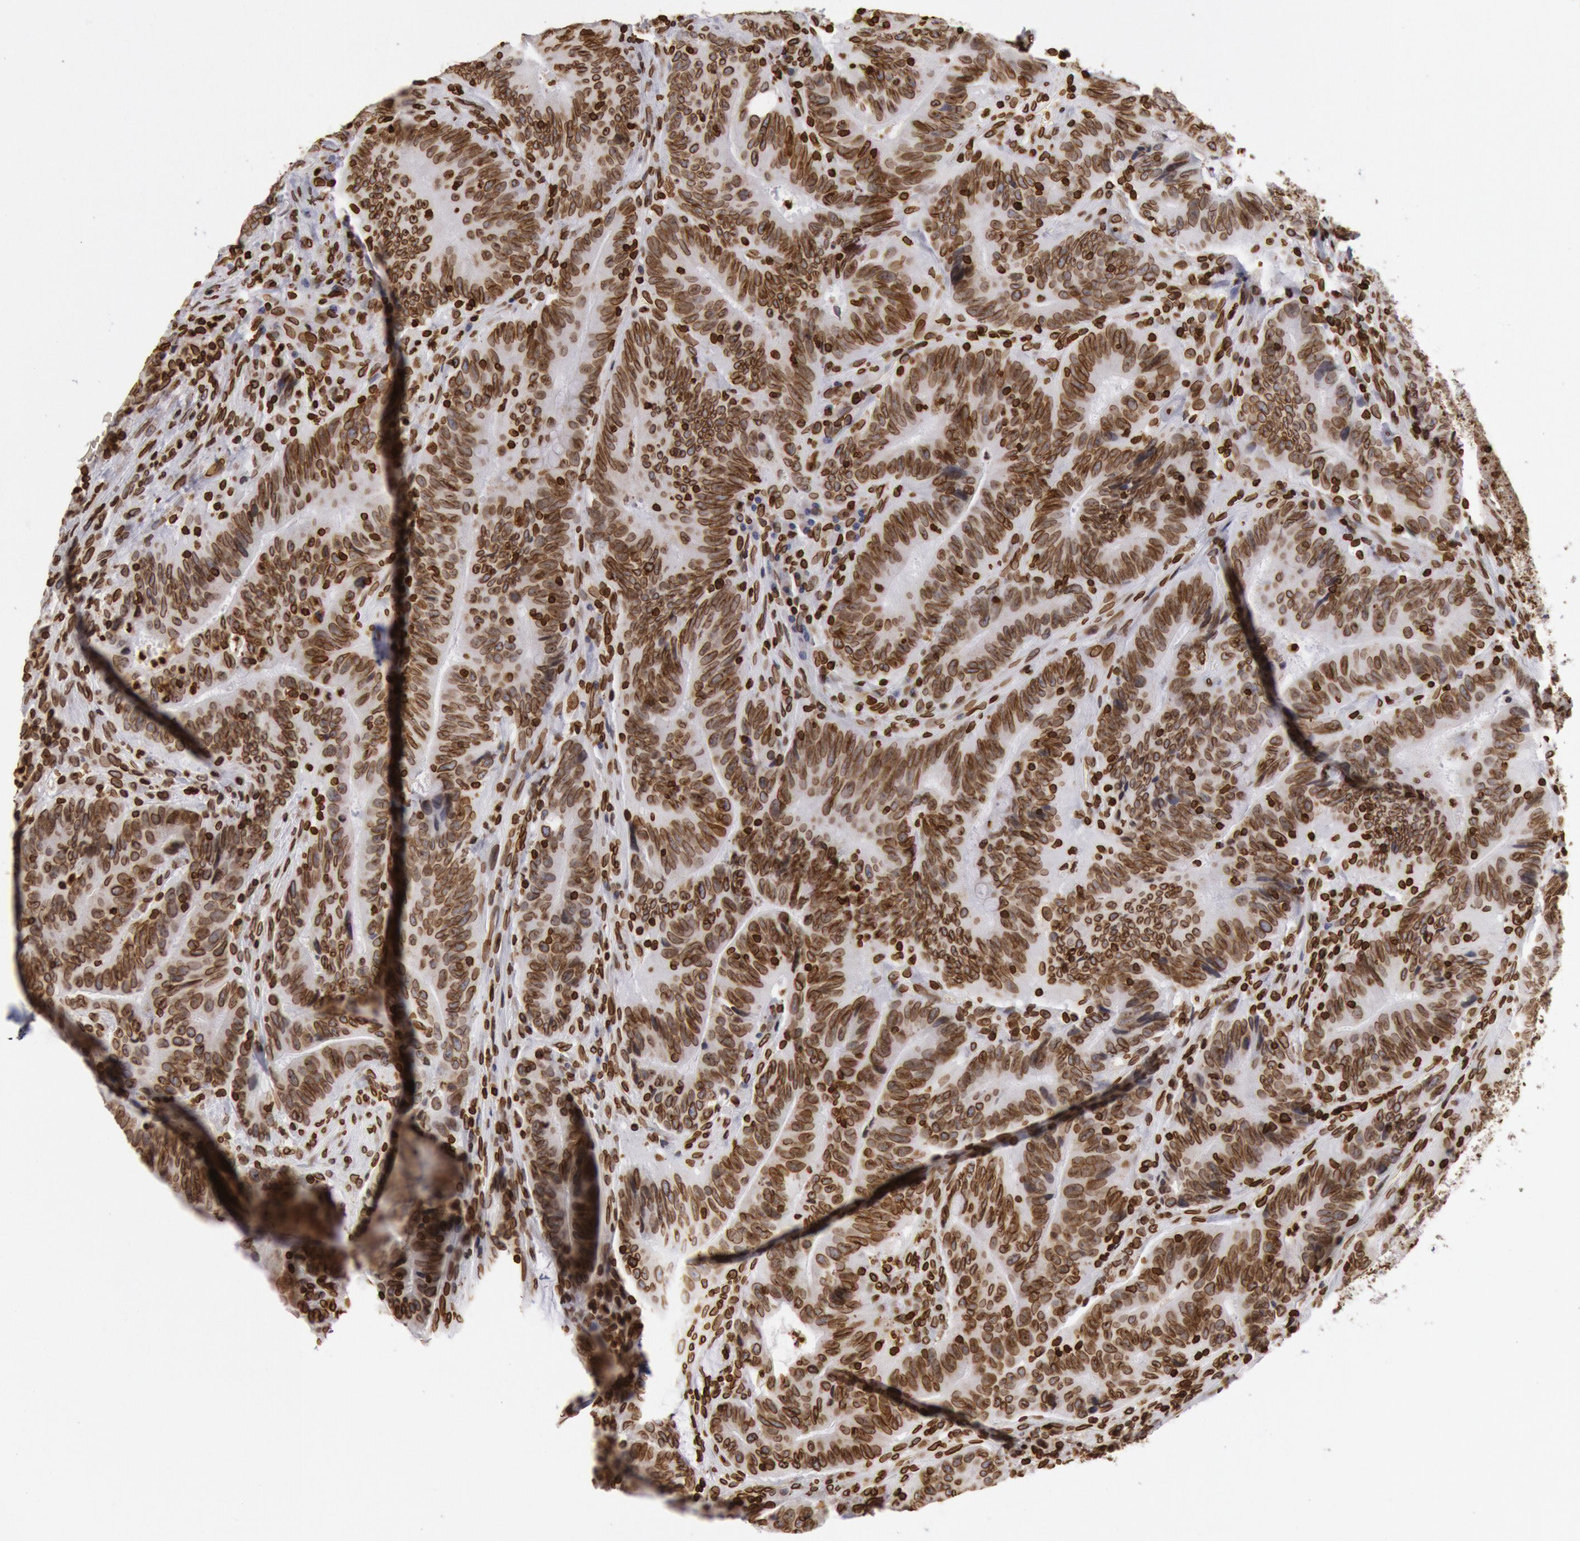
{"staining": {"intensity": "strong", "quantity": ">75%", "location": "nuclear"}, "tissue": "colorectal cancer", "cell_type": "Tumor cells", "image_type": "cancer", "snomed": [{"axis": "morphology", "description": "Adenocarcinoma, NOS"}, {"axis": "topography", "description": "Colon"}], "caption": "Protein staining of adenocarcinoma (colorectal) tissue demonstrates strong nuclear expression in approximately >75% of tumor cells. (IHC, brightfield microscopy, high magnification).", "gene": "SUN2", "patient": {"sex": "male", "age": 54}}